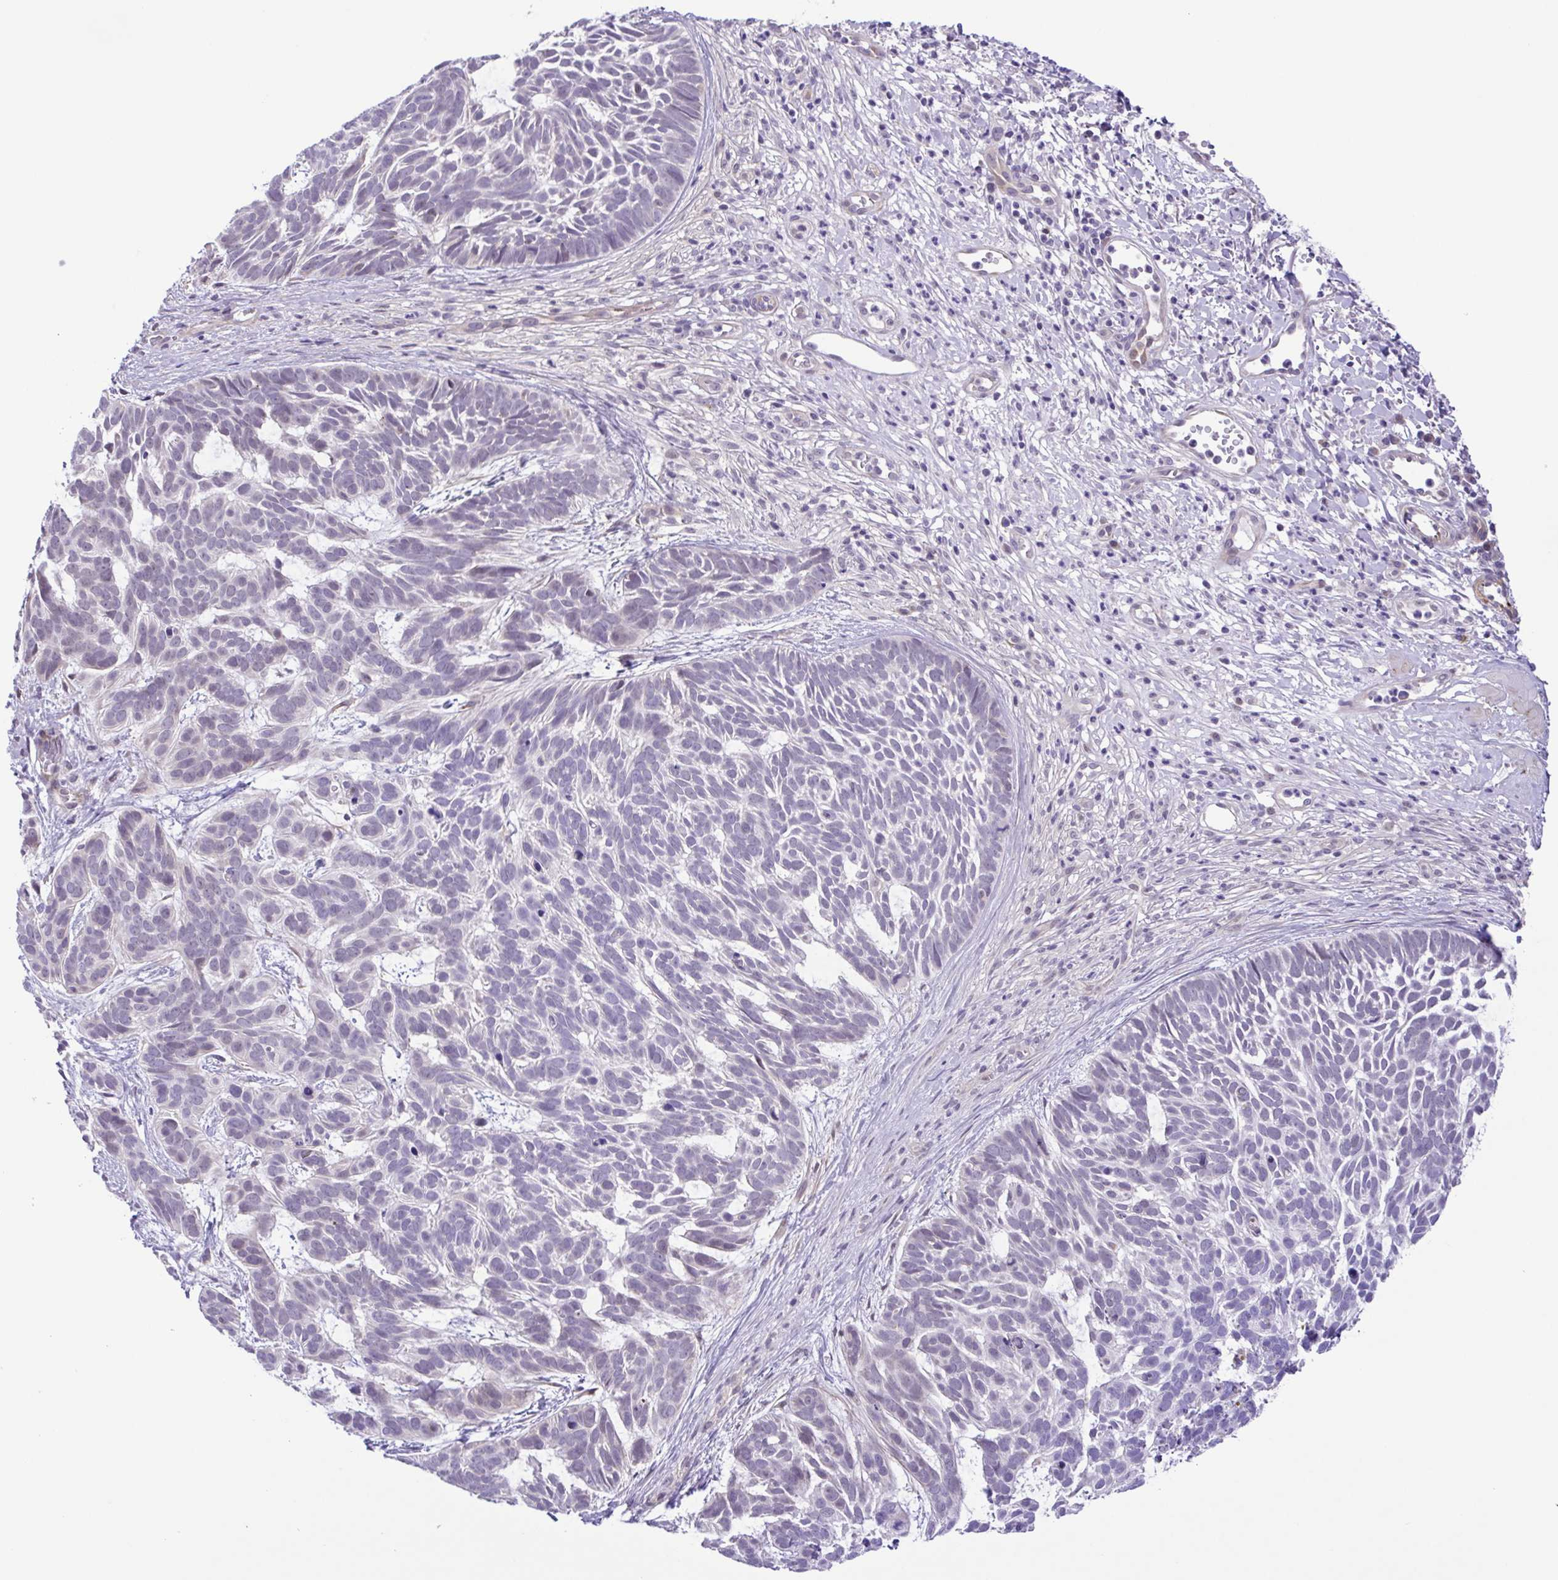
{"staining": {"intensity": "negative", "quantity": "none", "location": "none"}, "tissue": "skin cancer", "cell_type": "Tumor cells", "image_type": "cancer", "snomed": [{"axis": "morphology", "description": "Basal cell carcinoma"}, {"axis": "topography", "description": "Skin"}], "caption": "A histopathology image of skin cancer (basal cell carcinoma) stained for a protein shows no brown staining in tumor cells.", "gene": "DCLK2", "patient": {"sex": "male", "age": 78}}